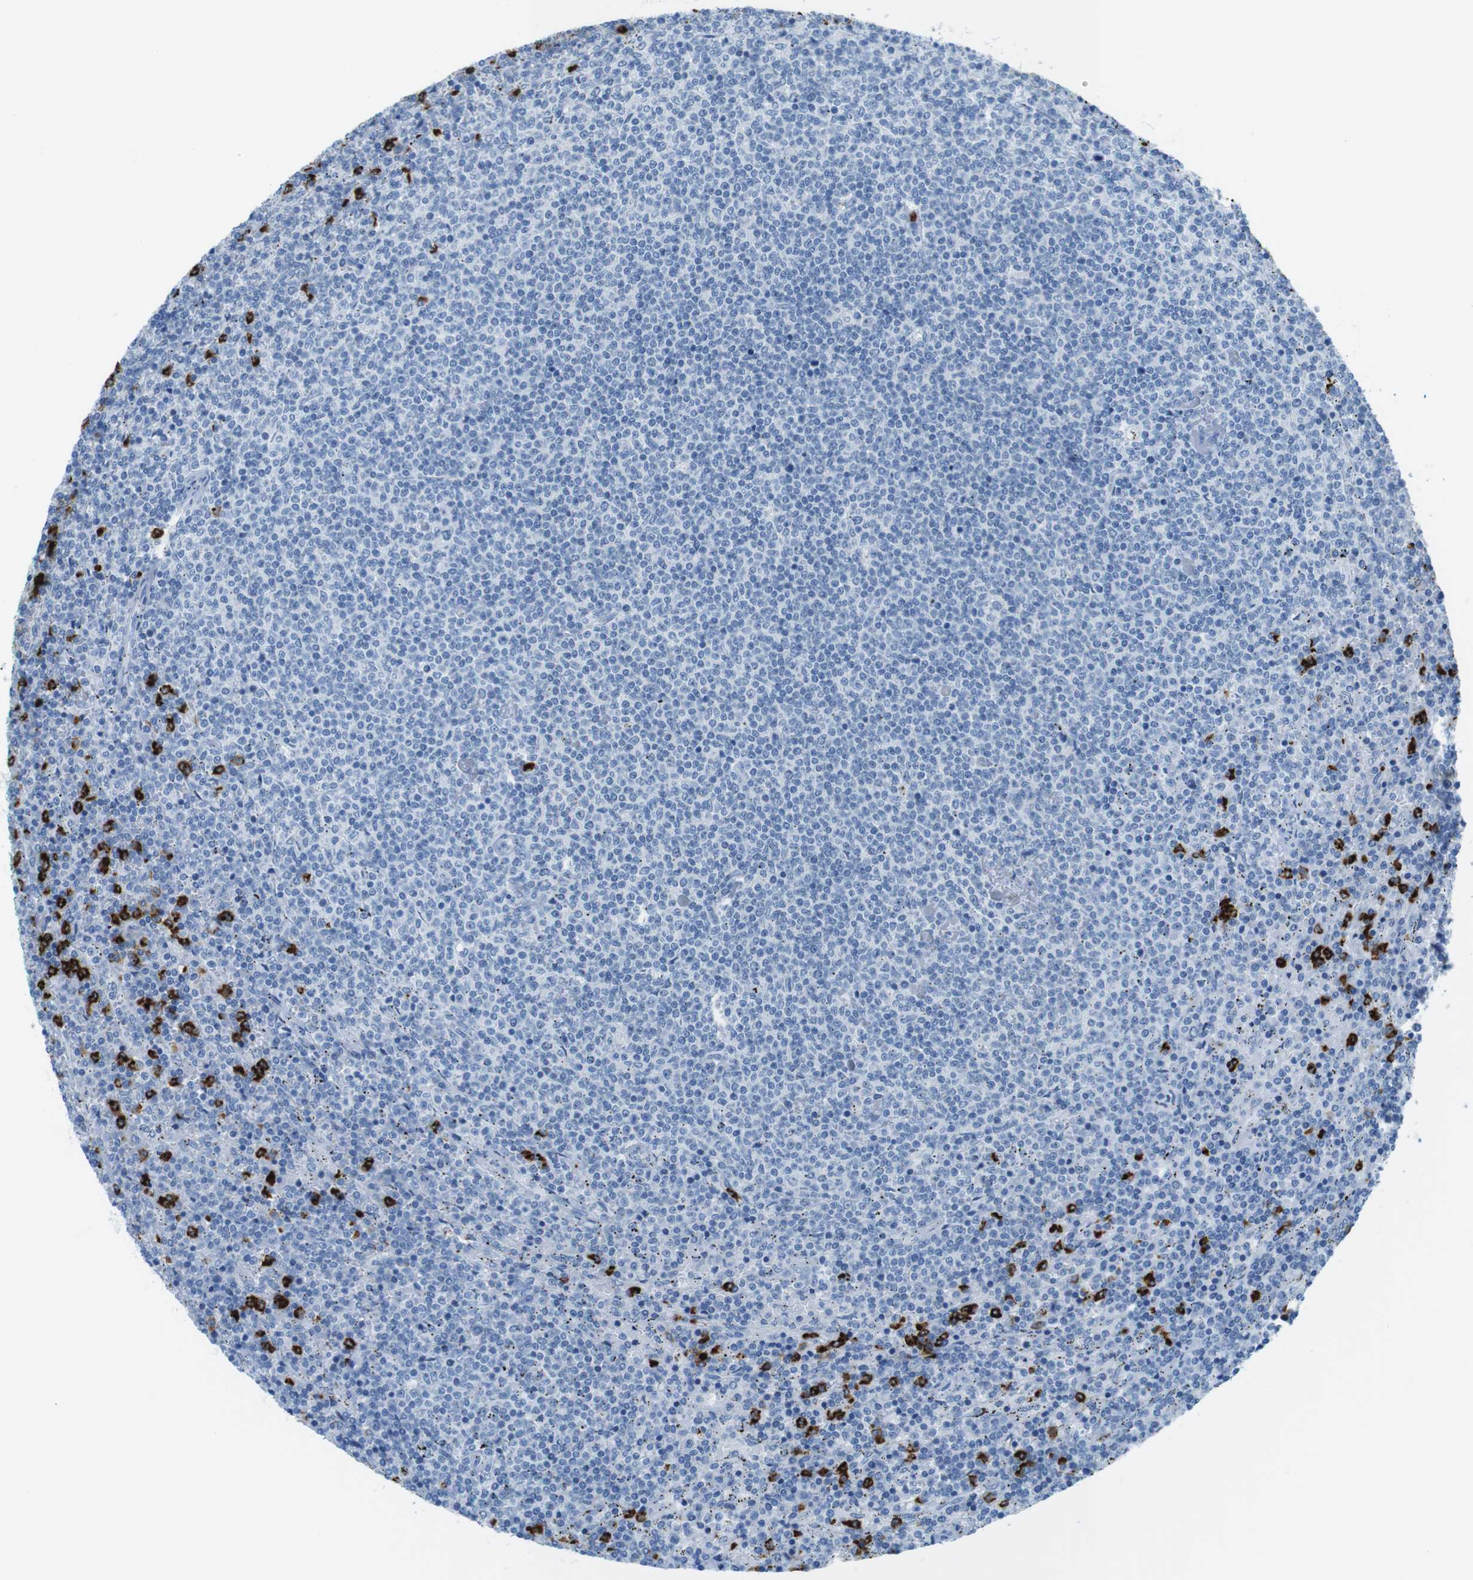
{"staining": {"intensity": "negative", "quantity": "none", "location": "none"}, "tissue": "lymphoma", "cell_type": "Tumor cells", "image_type": "cancer", "snomed": [{"axis": "morphology", "description": "Malignant lymphoma, non-Hodgkin's type, Low grade"}, {"axis": "topography", "description": "Spleen"}], "caption": "Human lymphoma stained for a protein using immunohistochemistry demonstrates no positivity in tumor cells.", "gene": "MCEMP1", "patient": {"sex": "female", "age": 50}}